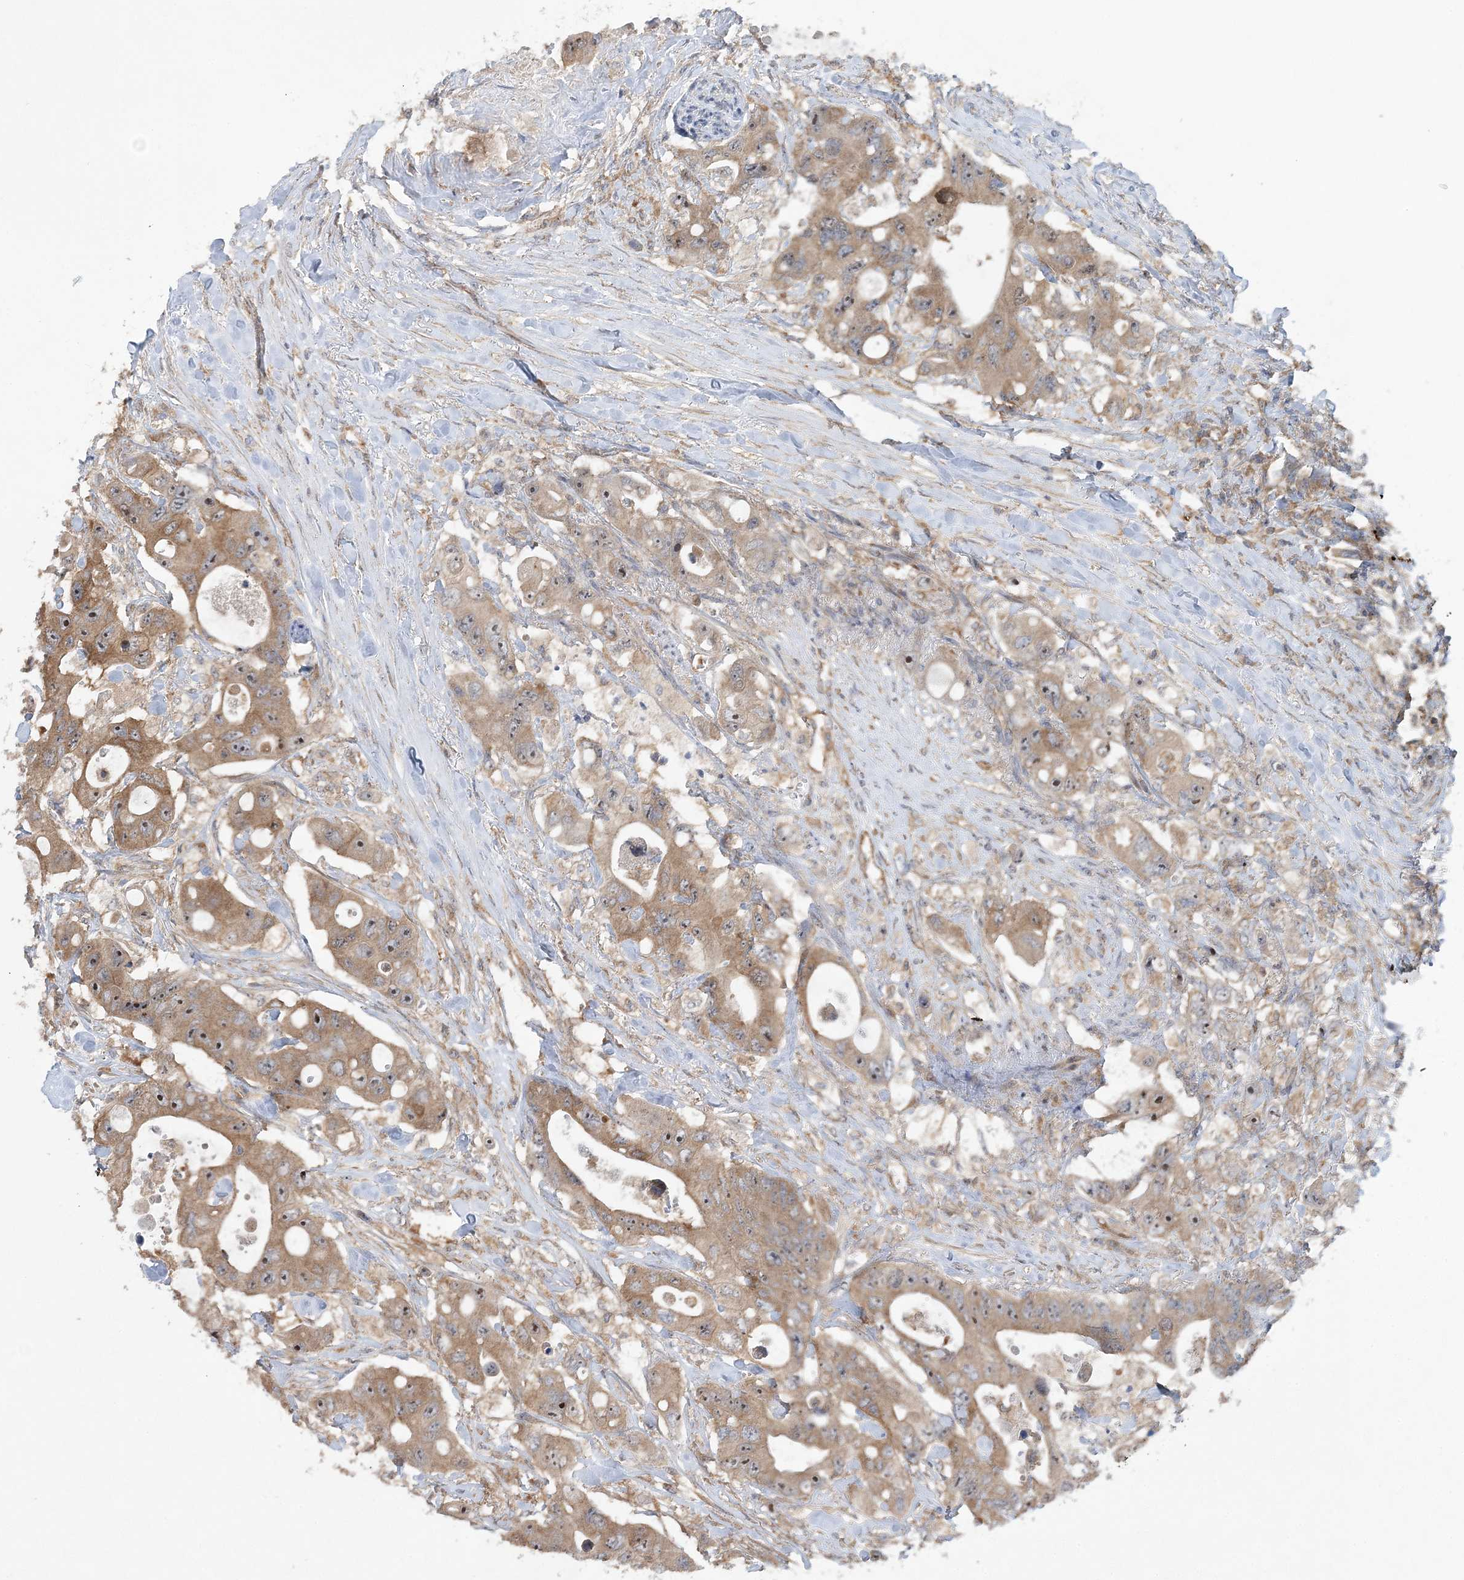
{"staining": {"intensity": "moderate", "quantity": ">75%", "location": "cytoplasmic/membranous,nuclear"}, "tissue": "colorectal cancer", "cell_type": "Tumor cells", "image_type": "cancer", "snomed": [{"axis": "morphology", "description": "Adenocarcinoma, NOS"}, {"axis": "topography", "description": "Colon"}], "caption": "Human colorectal cancer stained for a protein (brown) exhibits moderate cytoplasmic/membranous and nuclear positive staining in approximately >75% of tumor cells.", "gene": "ACAP2", "patient": {"sex": "female", "age": 46}}